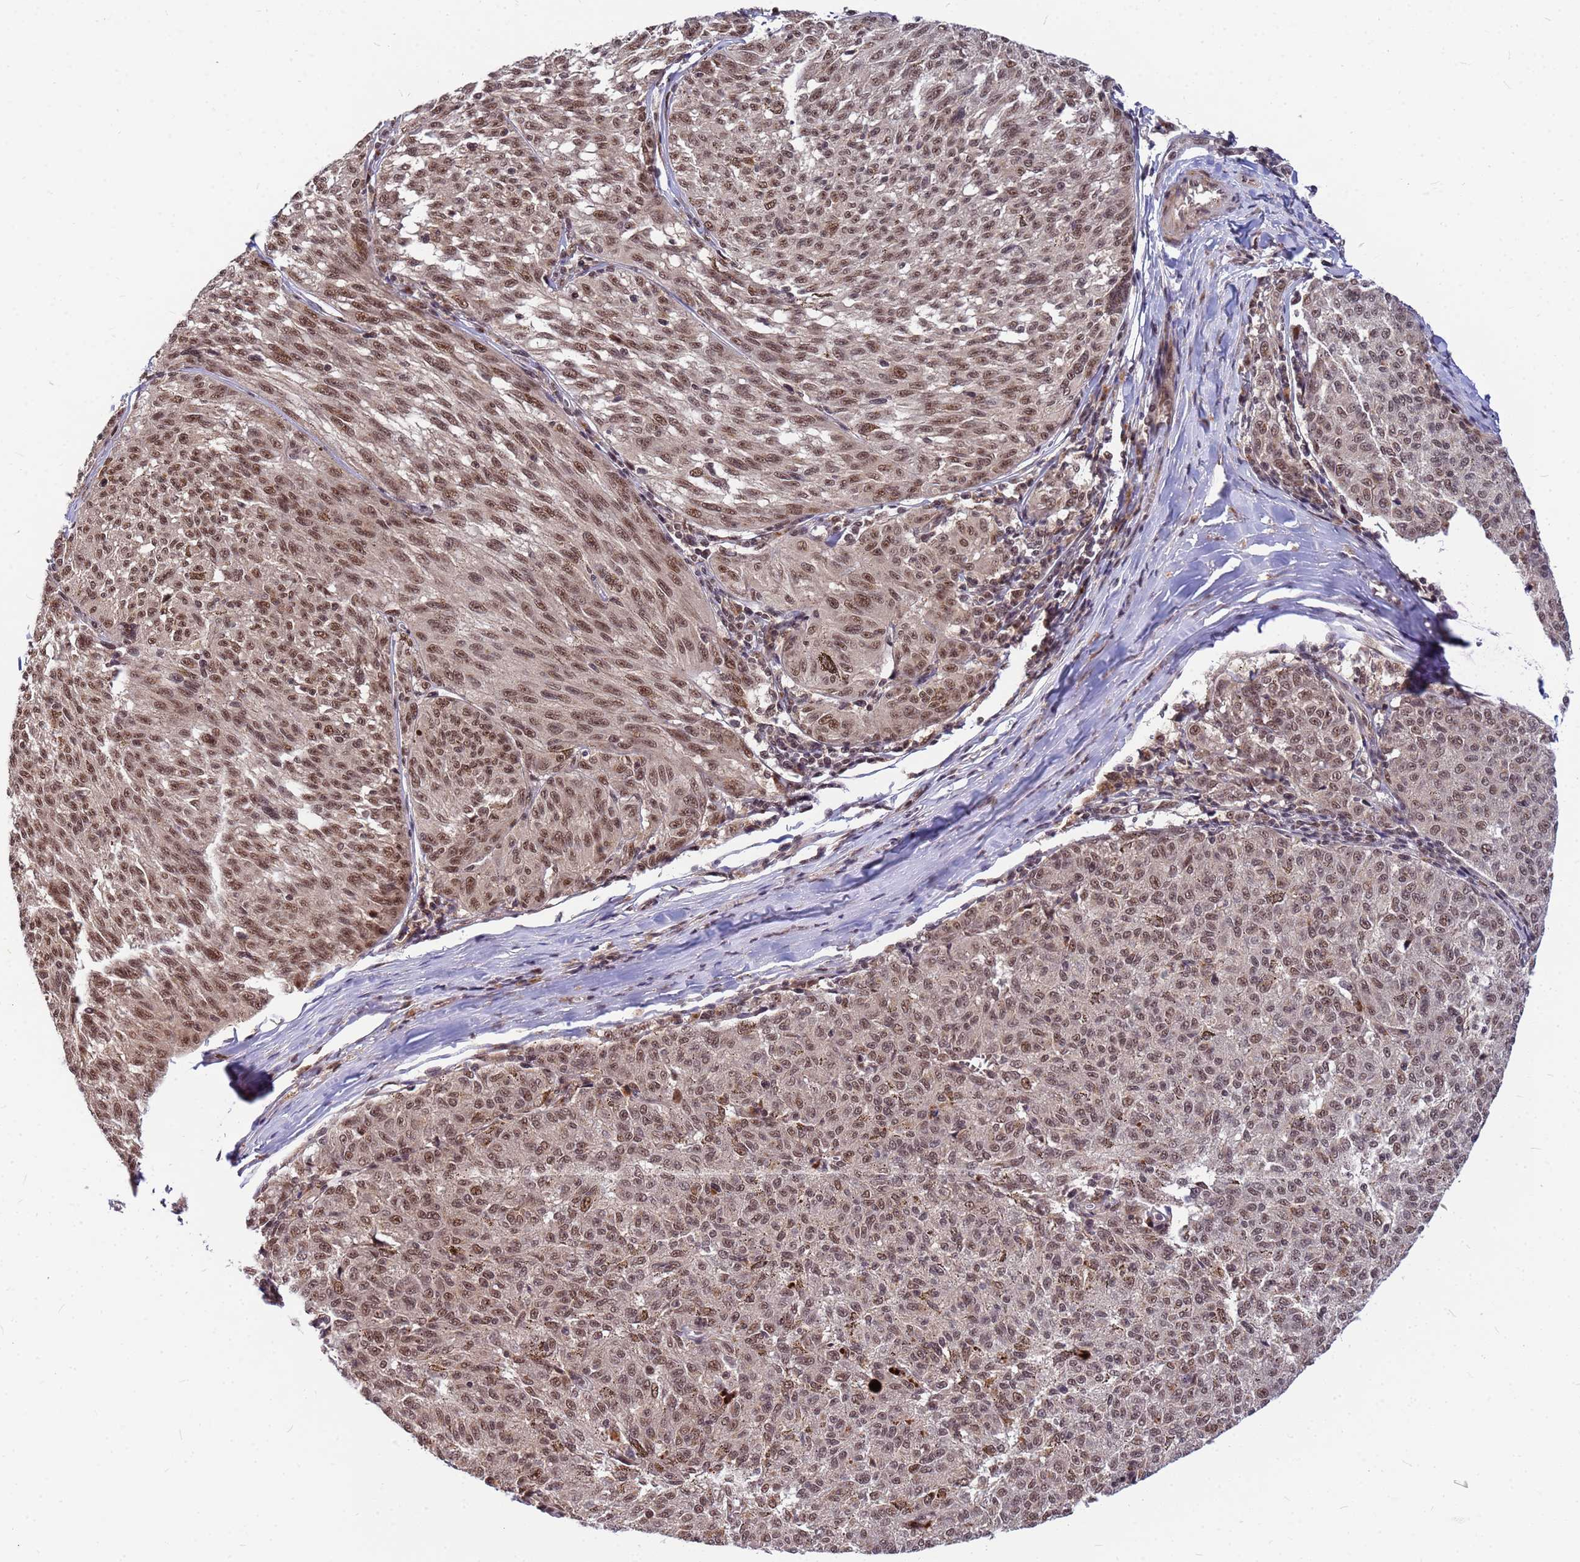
{"staining": {"intensity": "moderate", "quantity": "25%-75%", "location": "nuclear"}, "tissue": "melanoma", "cell_type": "Tumor cells", "image_type": "cancer", "snomed": [{"axis": "morphology", "description": "Malignant melanoma, NOS"}, {"axis": "topography", "description": "Skin"}], "caption": "Immunohistochemical staining of human melanoma shows medium levels of moderate nuclear protein positivity in about 25%-75% of tumor cells.", "gene": "NCBP2", "patient": {"sex": "female", "age": 72}}